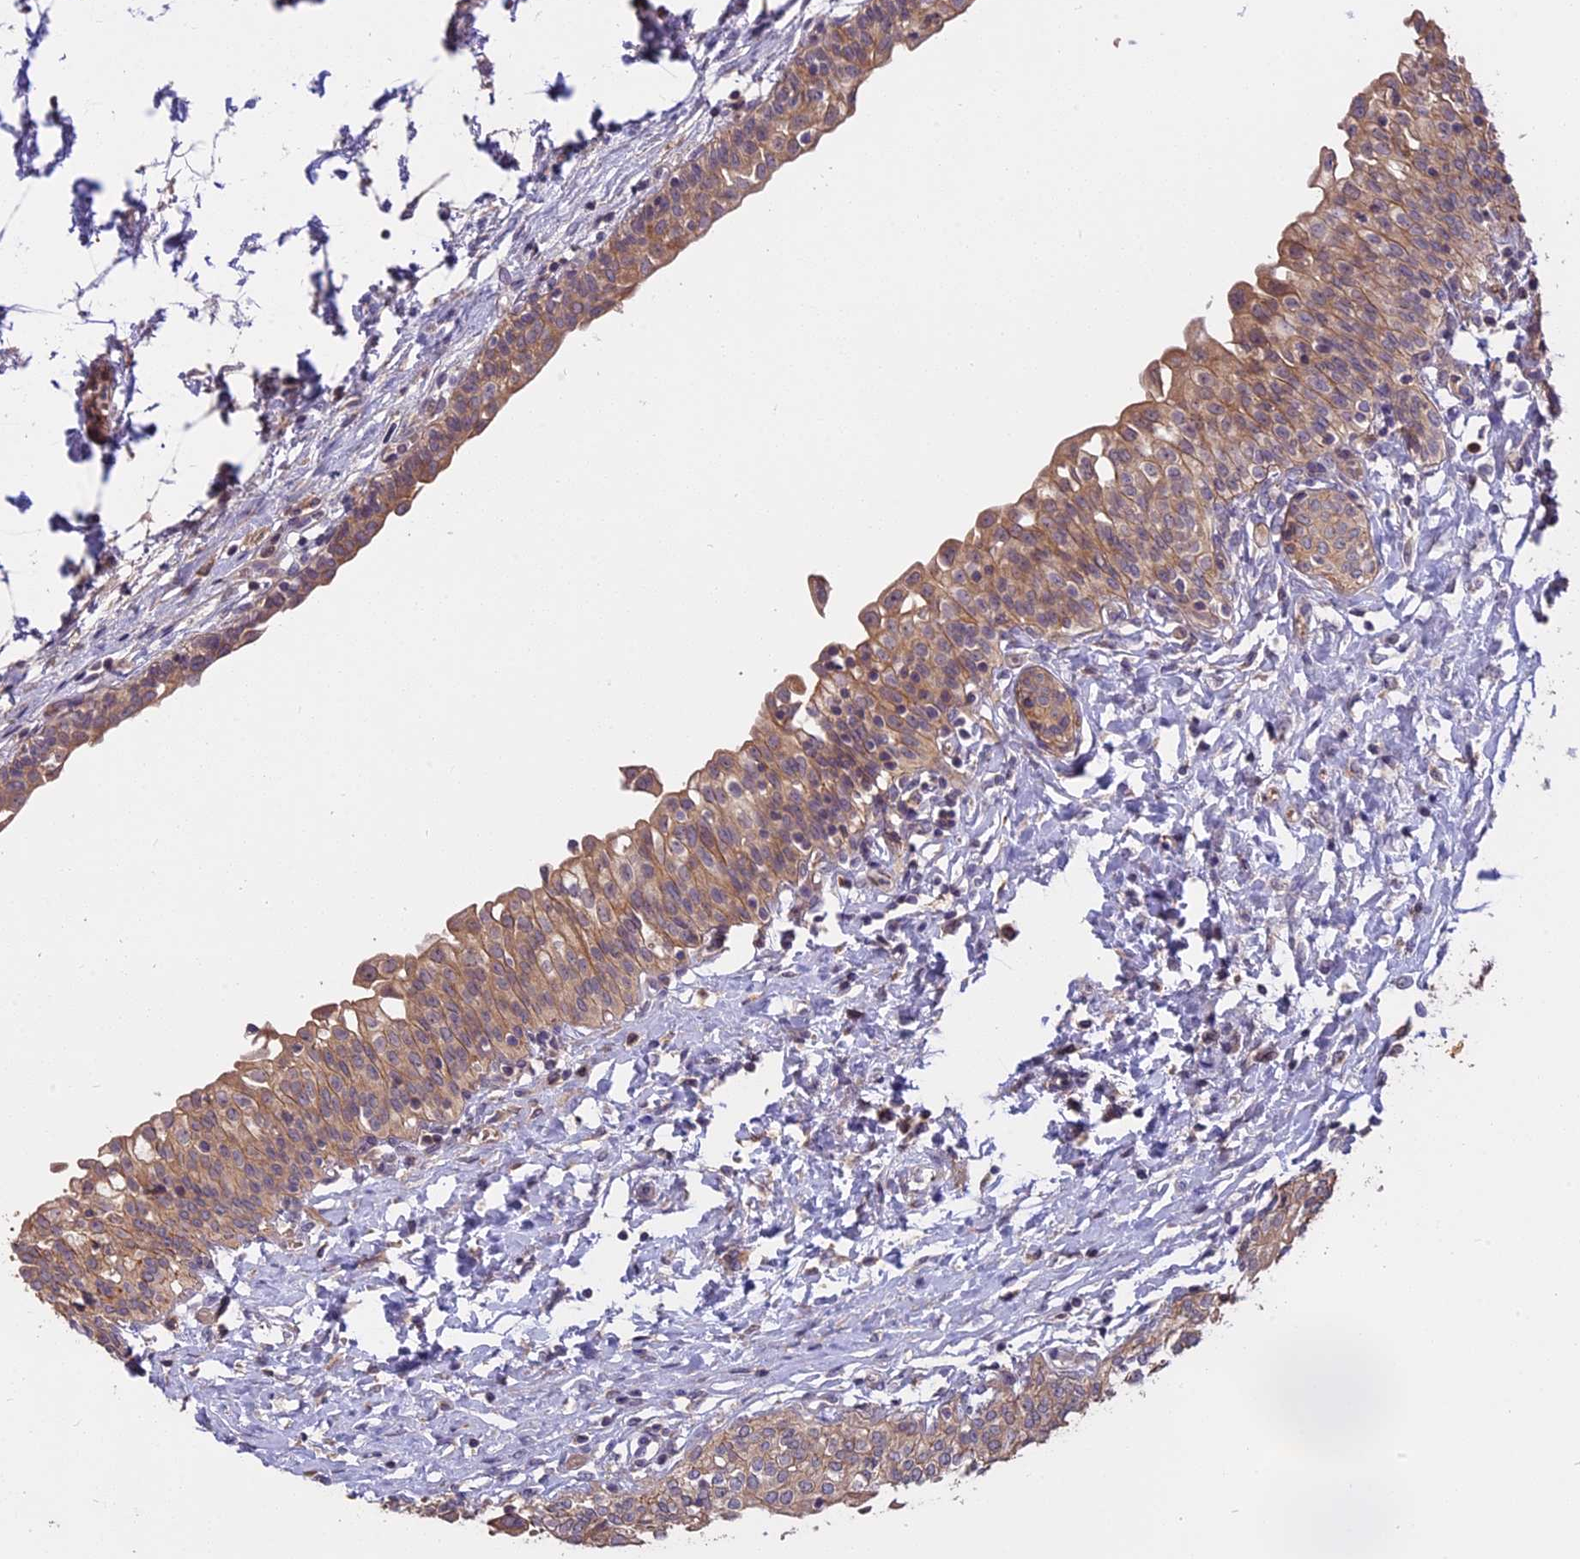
{"staining": {"intensity": "moderate", "quantity": ">75%", "location": "cytoplasmic/membranous"}, "tissue": "urinary bladder", "cell_type": "Urothelial cells", "image_type": "normal", "snomed": [{"axis": "morphology", "description": "Normal tissue, NOS"}, {"axis": "topography", "description": "Urinary bladder"}], "caption": "The photomicrograph reveals staining of normal urinary bladder, revealing moderate cytoplasmic/membranous protein positivity (brown color) within urothelial cells. (IHC, brightfield microscopy, high magnification).", "gene": "MEMO1", "patient": {"sex": "male", "age": 55}}